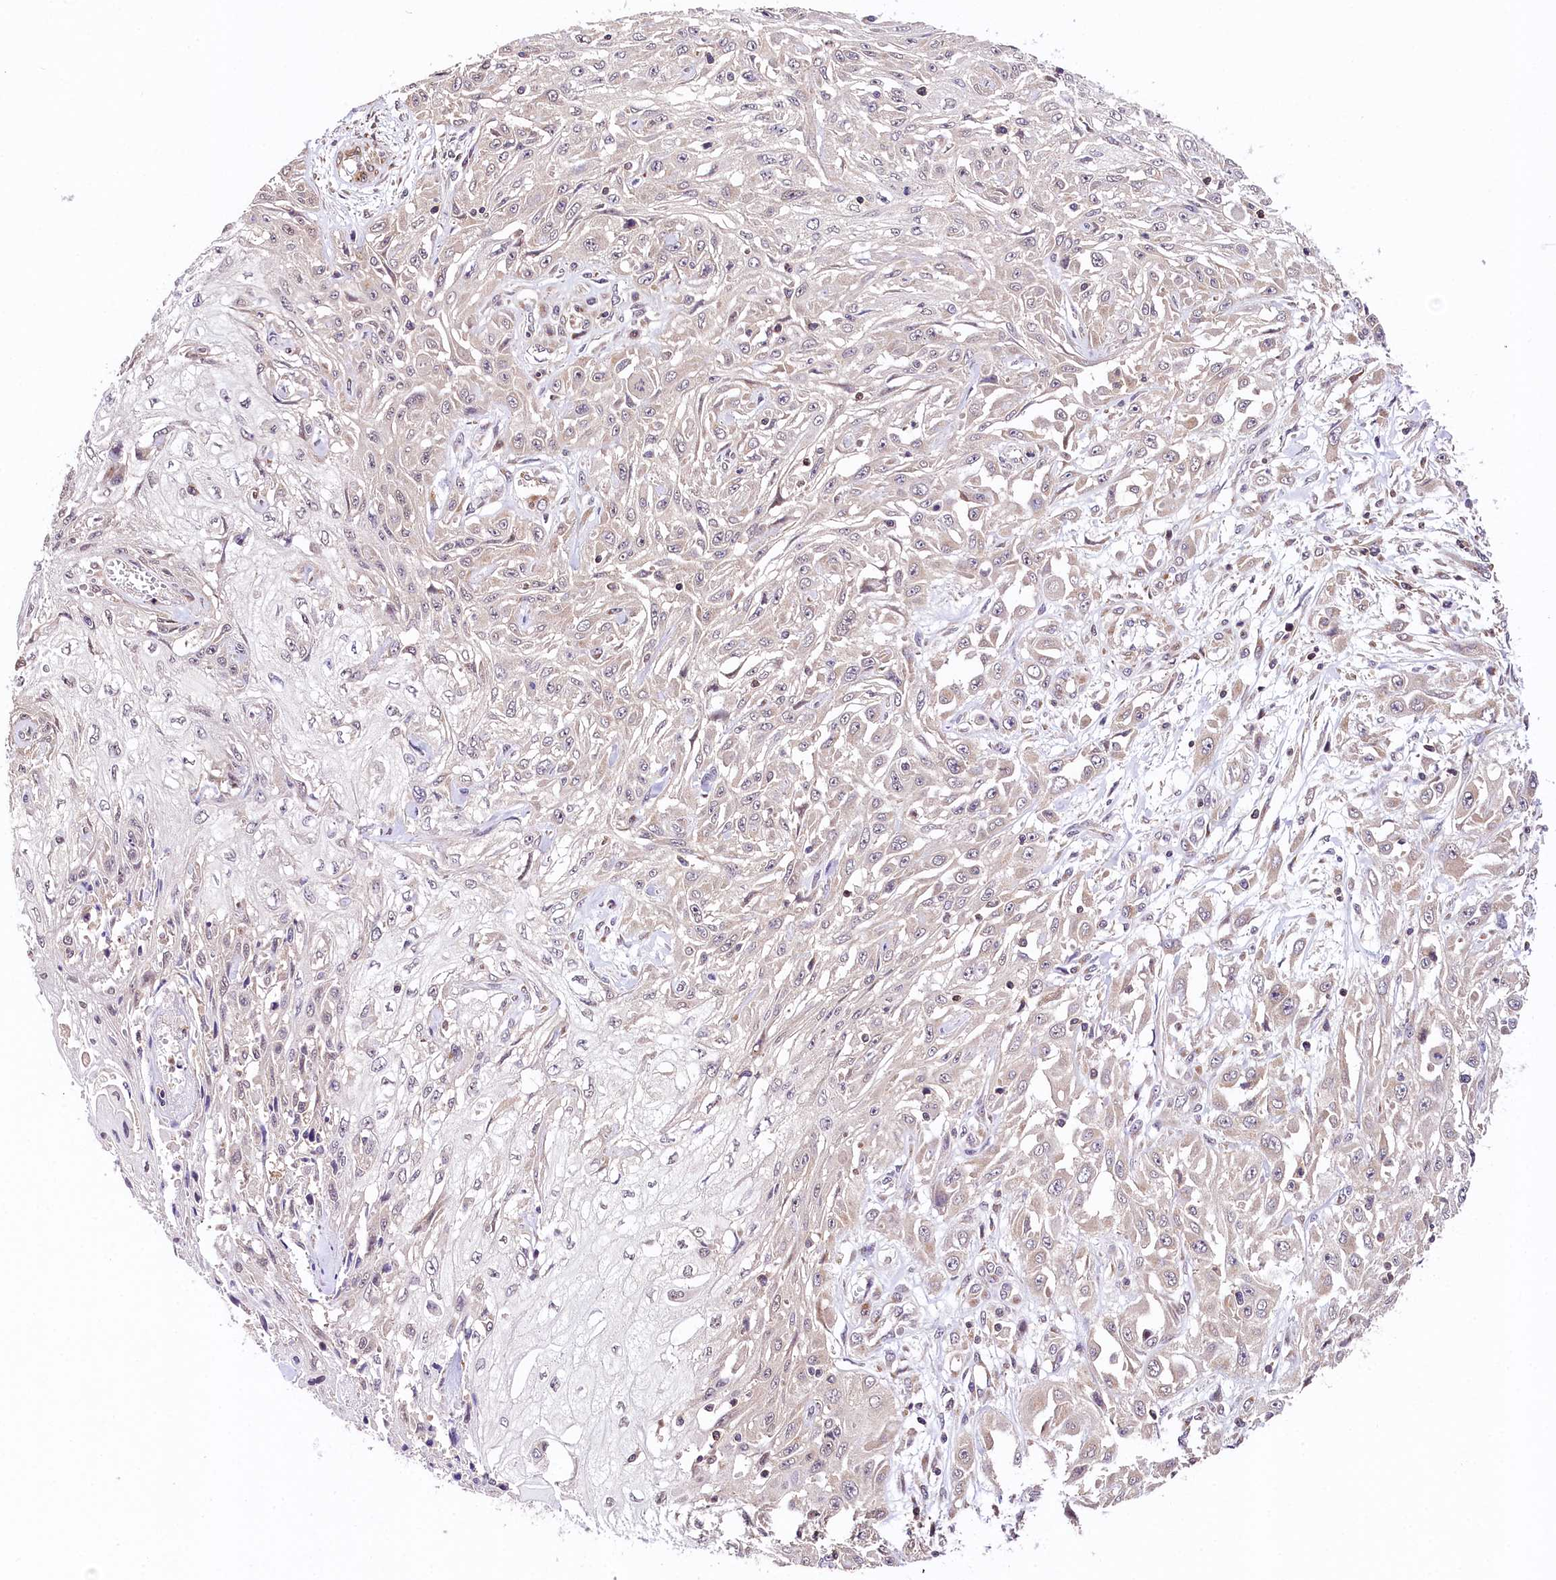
{"staining": {"intensity": "negative", "quantity": "none", "location": "none"}, "tissue": "skin cancer", "cell_type": "Tumor cells", "image_type": "cancer", "snomed": [{"axis": "morphology", "description": "Squamous cell carcinoma, NOS"}, {"axis": "morphology", "description": "Squamous cell carcinoma, metastatic, NOS"}, {"axis": "topography", "description": "Skin"}, {"axis": "topography", "description": "Lymph node"}], "caption": "DAB immunohistochemical staining of skin squamous cell carcinoma shows no significant expression in tumor cells. (DAB (3,3'-diaminobenzidine) IHC visualized using brightfield microscopy, high magnification).", "gene": "CHORDC1", "patient": {"sex": "male", "age": 75}}